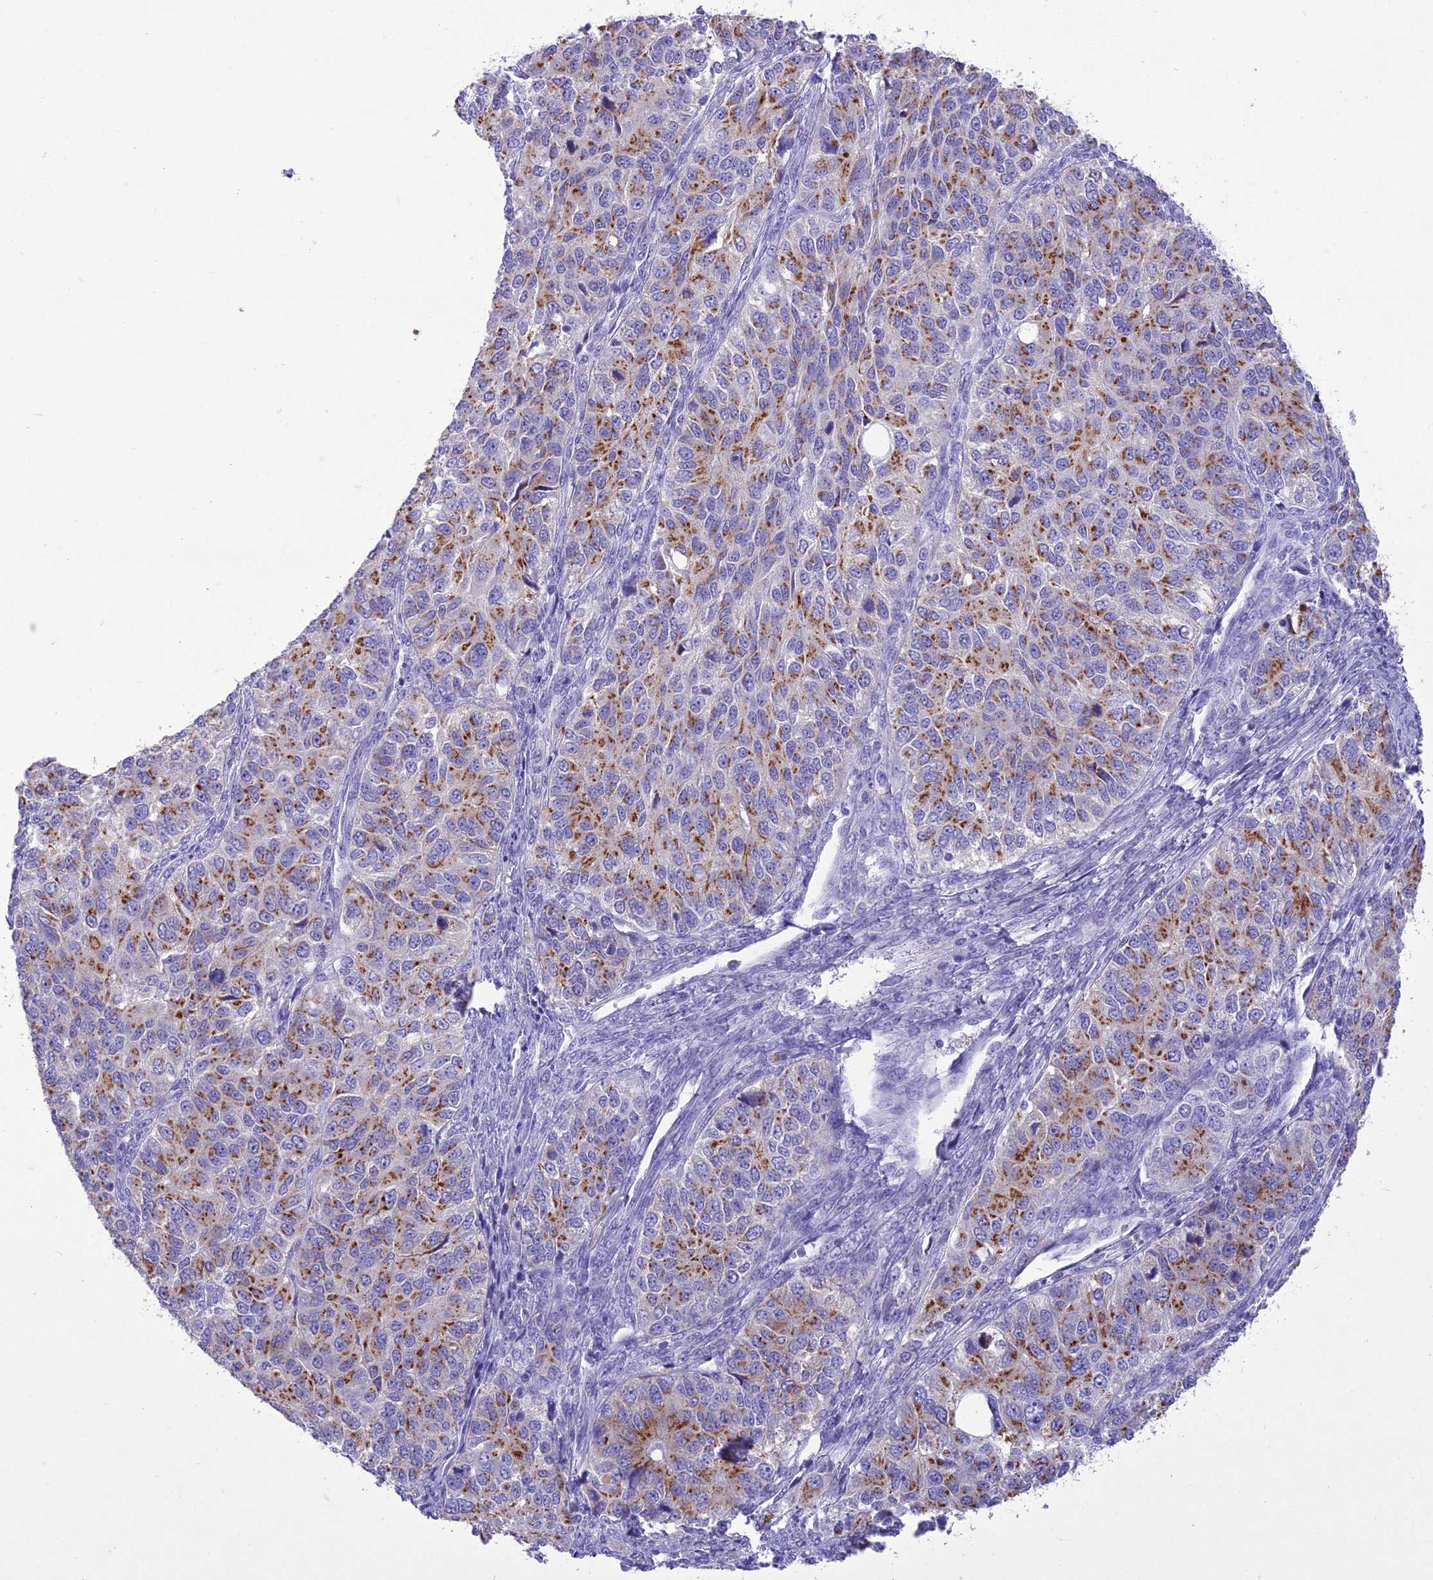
{"staining": {"intensity": "moderate", "quantity": ">75%", "location": "cytoplasmic/membranous"}, "tissue": "ovarian cancer", "cell_type": "Tumor cells", "image_type": "cancer", "snomed": [{"axis": "morphology", "description": "Carcinoma, endometroid"}, {"axis": "topography", "description": "Ovary"}], "caption": "A brown stain shows moderate cytoplasmic/membranous expression of a protein in ovarian cancer (endometroid carcinoma) tumor cells.", "gene": "SLC13A5", "patient": {"sex": "female", "age": 51}}